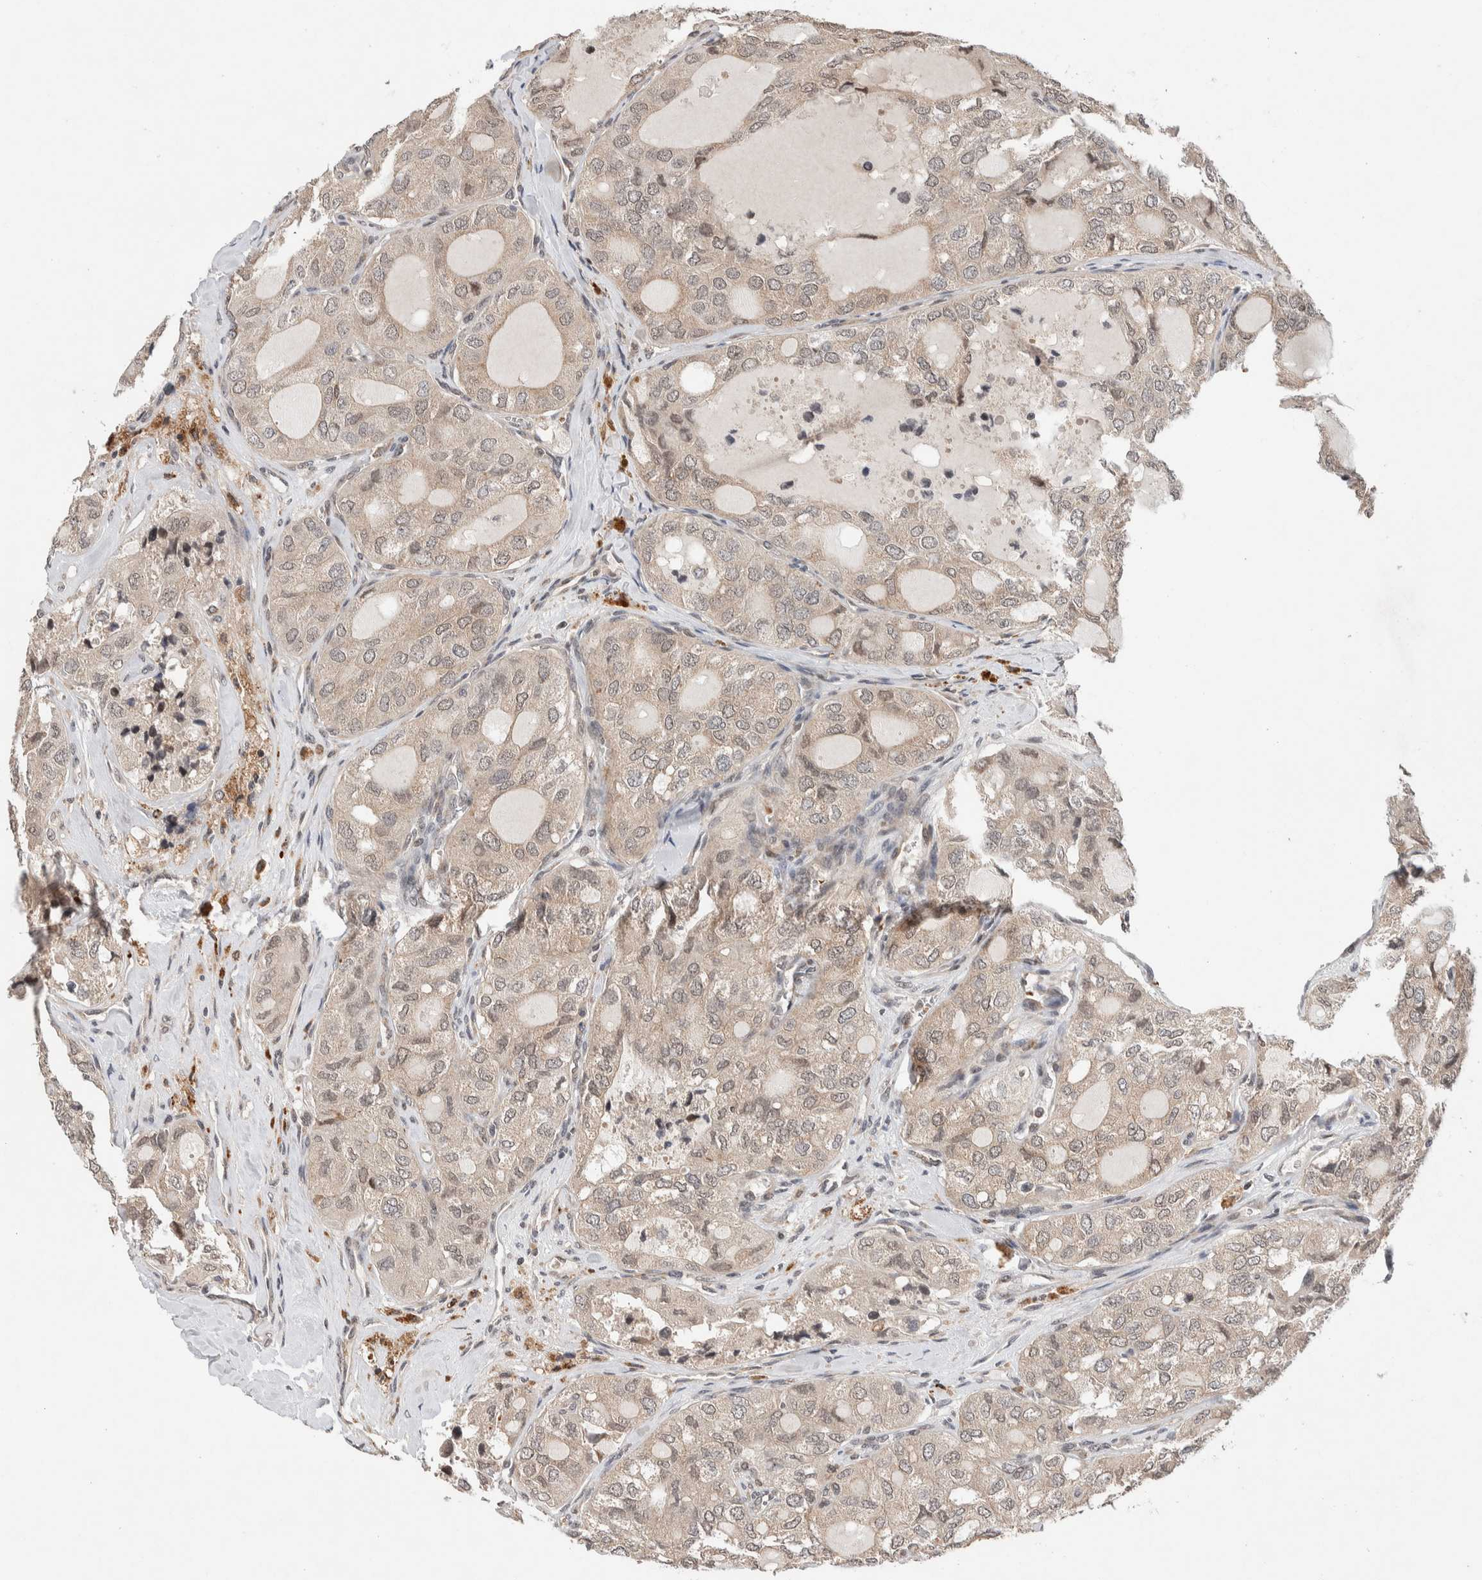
{"staining": {"intensity": "weak", "quantity": ">75%", "location": "cytoplasmic/membranous"}, "tissue": "thyroid cancer", "cell_type": "Tumor cells", "image_type": "cancer", "snomed": [{"axis": "morphology", "description": "Follicular adenoma carcinoma, NOS"}, {"axis": "topography", "description": "Thyroid gland"}], "caption": "Immunohistochemical staining of human follicular adenoma carcinoma (thyroid) reveals low levels of weak cytoplasmic/membranous positivity in approximately >75% of tumor cells.", "gene": "KCNK1", "patient": {"sex": "male", "age": 75}}